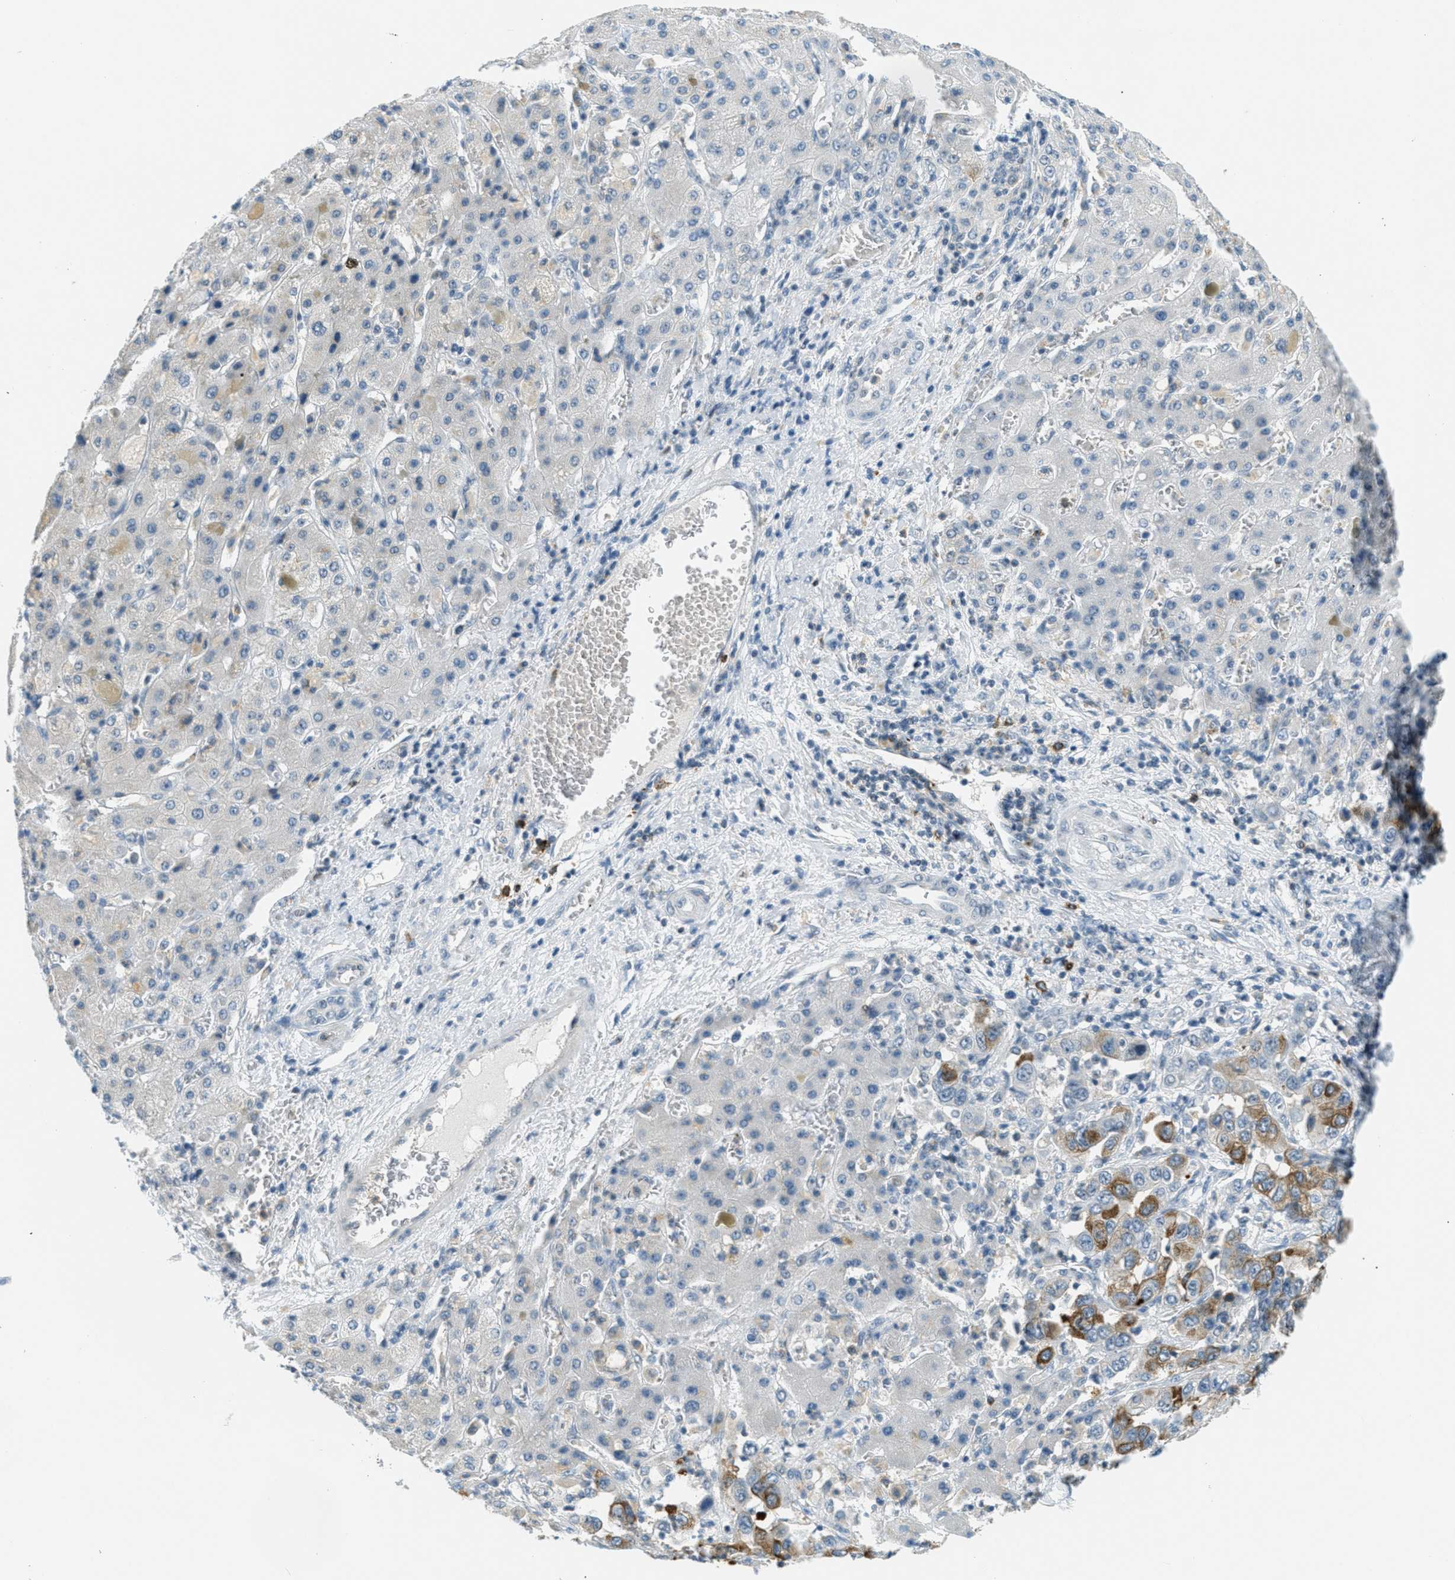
{"staining": {"intensity": "moderate", "quantity": ">75%", "location": "cytoplasmic/membranous"}, "tissue": "liver cancer", "cell_type": "Tumor cells", "image_type": "cancer", "snomed": [{"axis": "morphology", "description": "Cholangiocarcinoma"}, {"axis": "topography", "description": "Liver"}], "caption": "Immunohistochemical staining of human cholangiocarcinoma (liver) demonstrates moderate cytoplasmic/membranous protein staining in approximately >75% of tumor cells.", "gene": "FYN", "patient": {"sex": "female", "age": 52}}